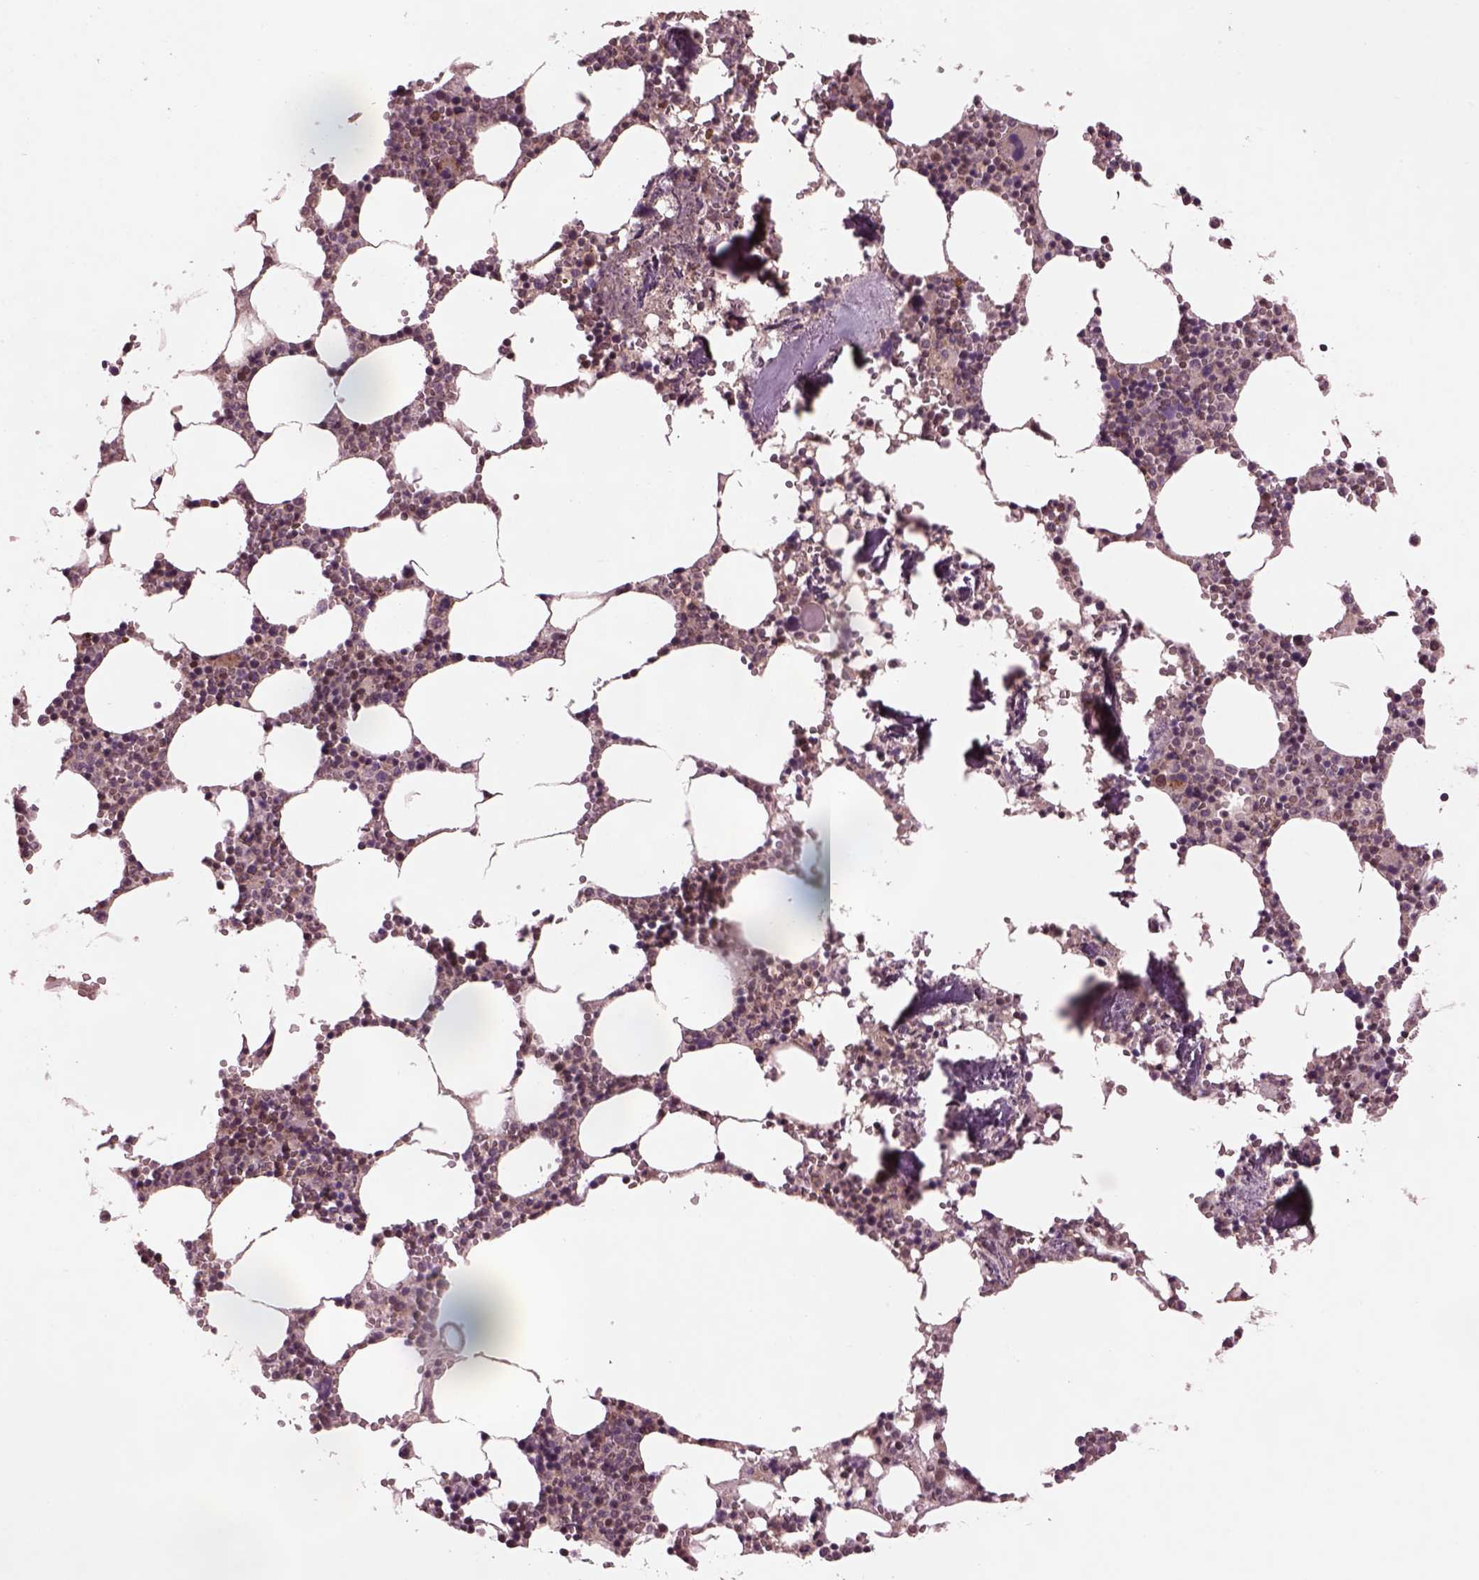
{"staining": {"intensity": "moderate", "quantity": "<25%", "location": "cytoplasmic/membranous,nuclear"}, "tissue": "bone marrow", "cell_type": "Hematopoietic cells", "image_type": "normal", "snomed": [{"axis": "morphology", "description": "Normal tissue, NOS"}, {"axis": "topography", "description": "Bone marrow"}], "caption": "DAB (3,3'-diaminobenzidine) immunohistochemical staining of unremarkable human bone marrow exhibits moderate cytoplasmic/membranous,nuclear protein expression in about <25% of hematopoietic cells. (DAB (3,3'-diaminobenzidine) IHC with brightfield microscopy, high magnification).", "gene": "SRI", "patient": {"sex": "female", "age": 64}}